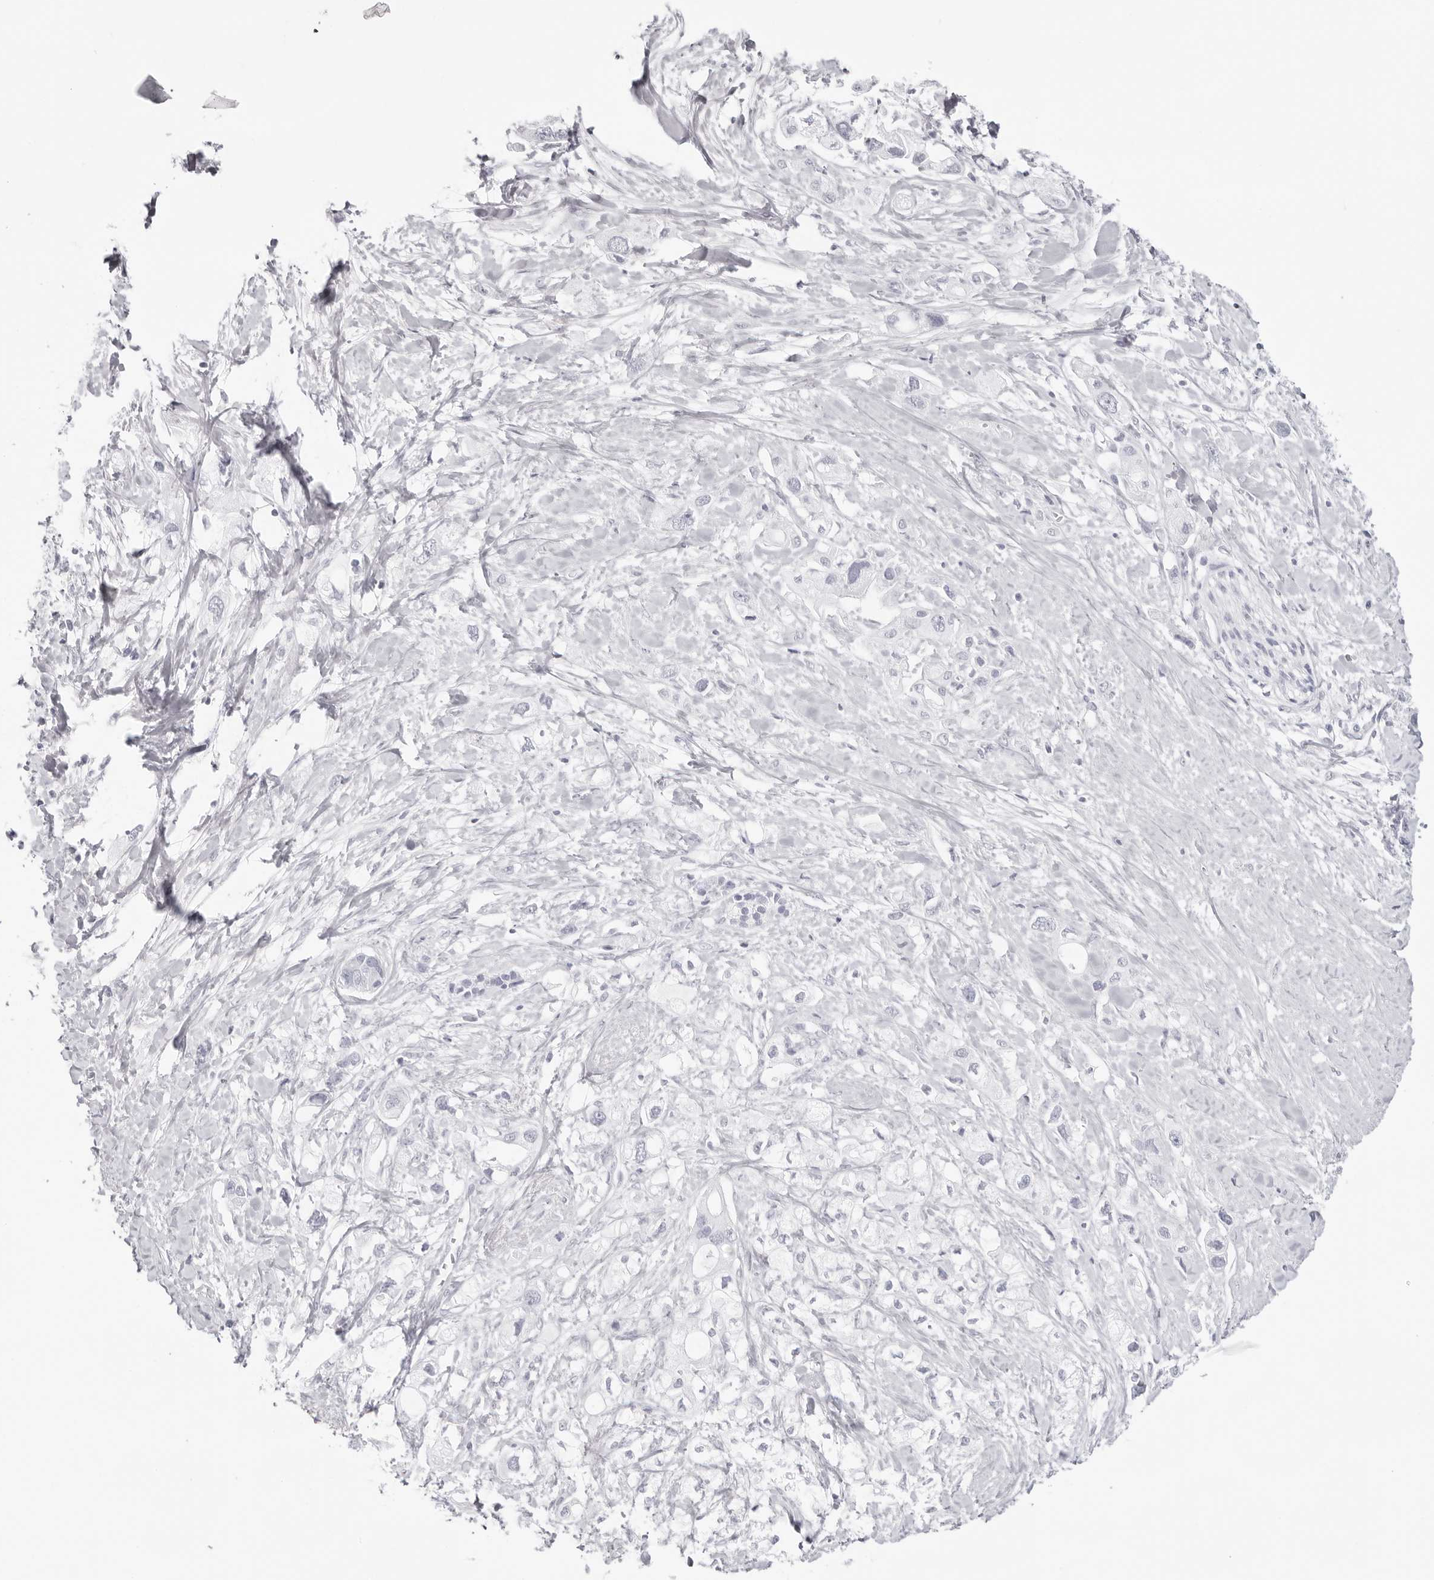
{"staining": {"intensity": "negative", "quantity": "none", "location": "none"}, "tissue": "pancreatic cancer", "cell_type": "Tumor cells", "image_type": "cancer", "snomed": [{"axis": "morphology", "description": "Adenocarcinoma, NOS"}, {"axis": "topography", "description": "Pancreas"}], "caption": "Pancreatic cancer (adenocarcinoma) was stained to show a protein in brown. There is no significant staining in tumor cells.", "gene": "INSL3", "patient": {"sex": "female", "age": 56}}